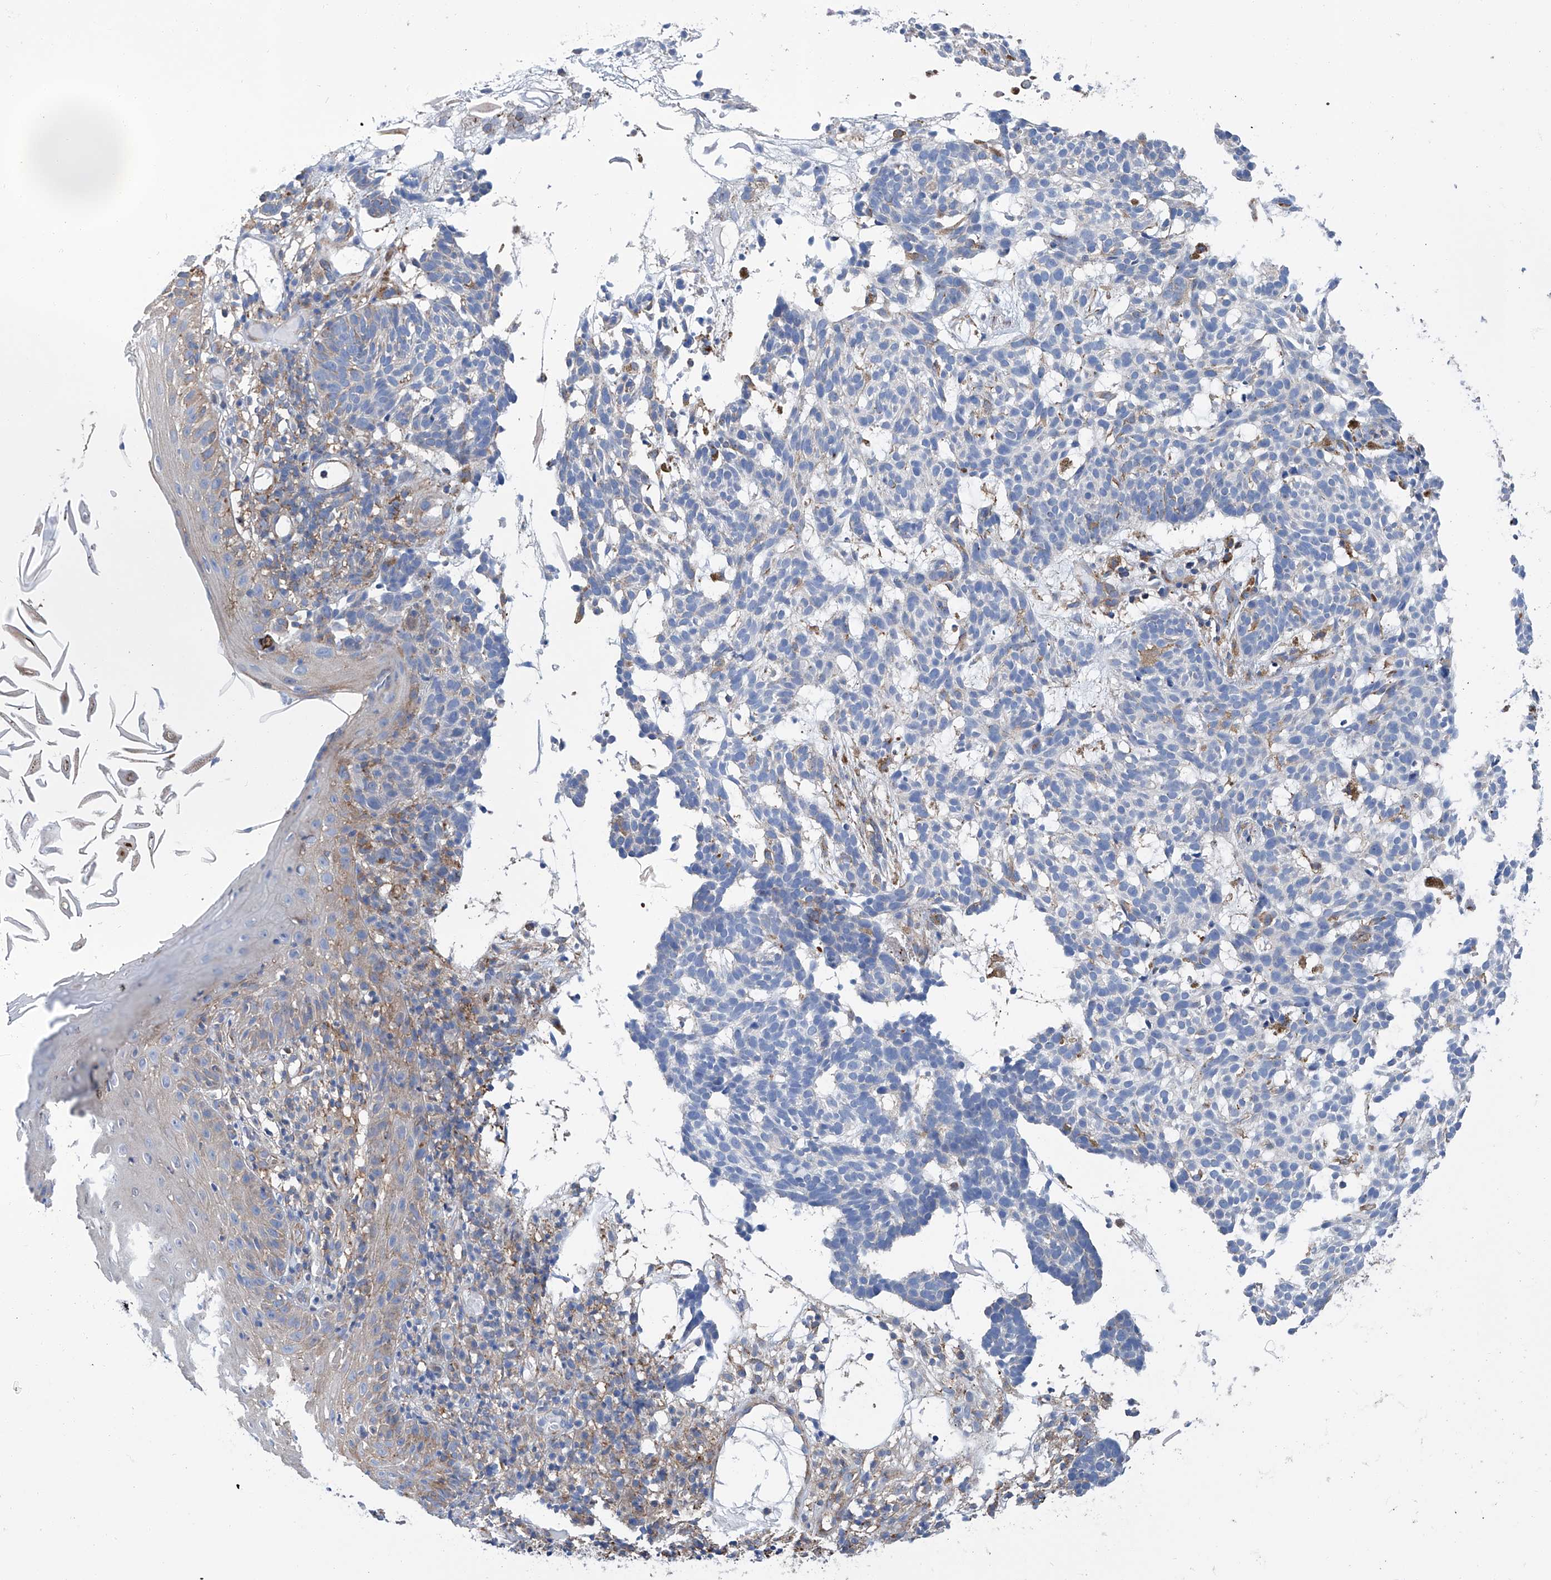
{"staining": {"intensity": "negative", "quantity": "none", "location": "none"}, "tissue": "skin cancer", "cell_type": "Tumor cells", "image_type": "cancer", "snomed": [{"axis": "morphology", "description": "Basal cell carcinoma"}, {"axis": "topography", "description": "Skin"}], "caption": "Immunohistochemistry of skin cancer demonstrates no expression in tumor cells.", "gene": "GPT", "patient": {"sex": "male", "age": 85}}